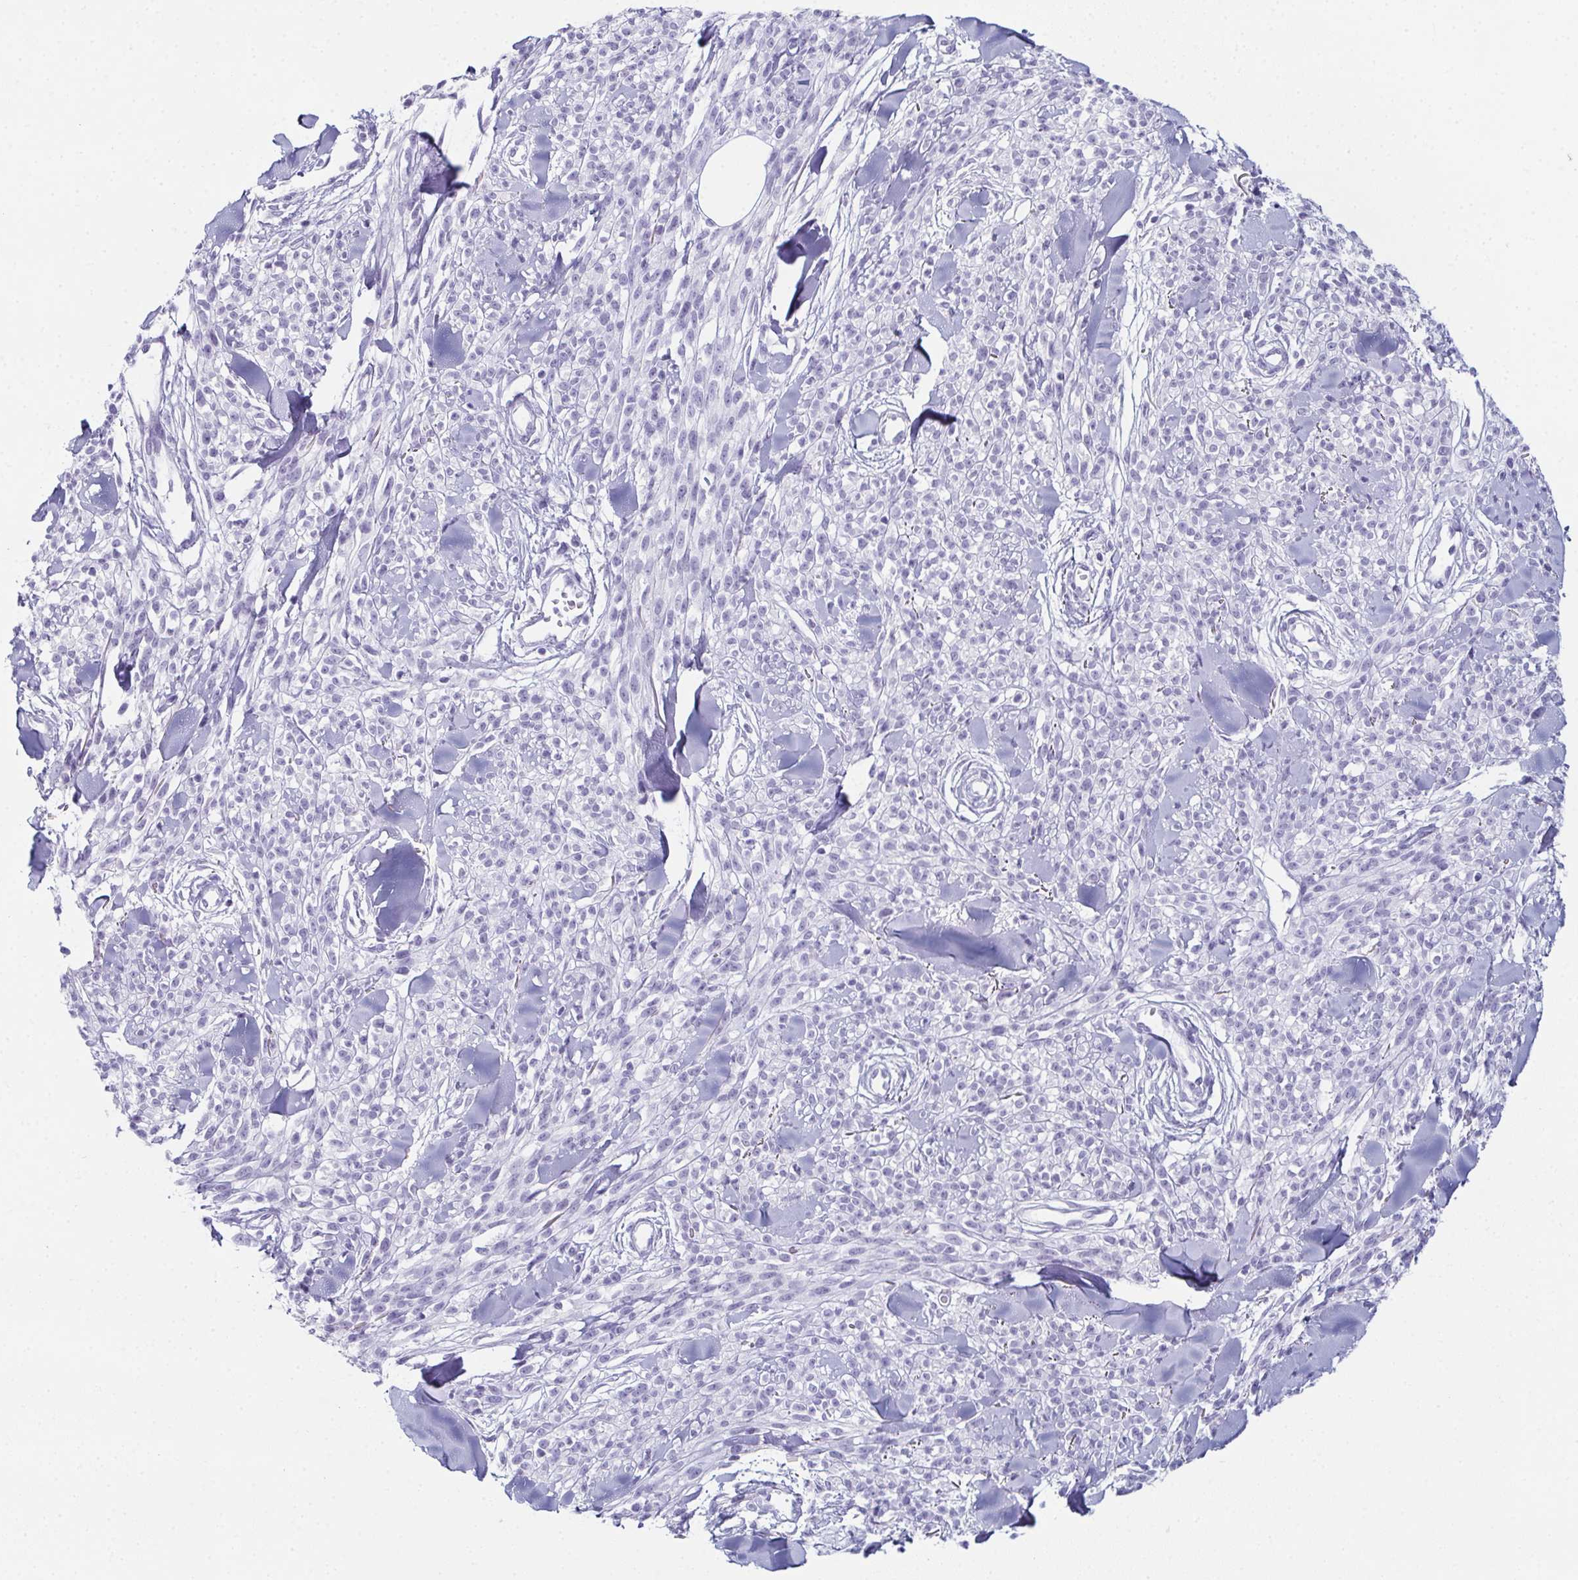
{"staining": {"intensity": "negative", "quantity": "none", "location": "none"}, "tissue": "melanoma", "cell_type": "Tumor cells", "image_type": "cancer", "snomed": [{"axis": "morphology", "description": "Malignant melanoma, NOS"}, {"axis": "topography", "description": "Skin"}, {"axis": "topography", "description": "Skin of trunk"}], "caption": "This photomicrograph is of melanoma stained with immunohistochemistry to label a protein in brown with the nuclei are counter-stained blue. There is no expression in tumor cells.", "gene": "ENKUR", "patient": {"sex": "male", "age": 74}}